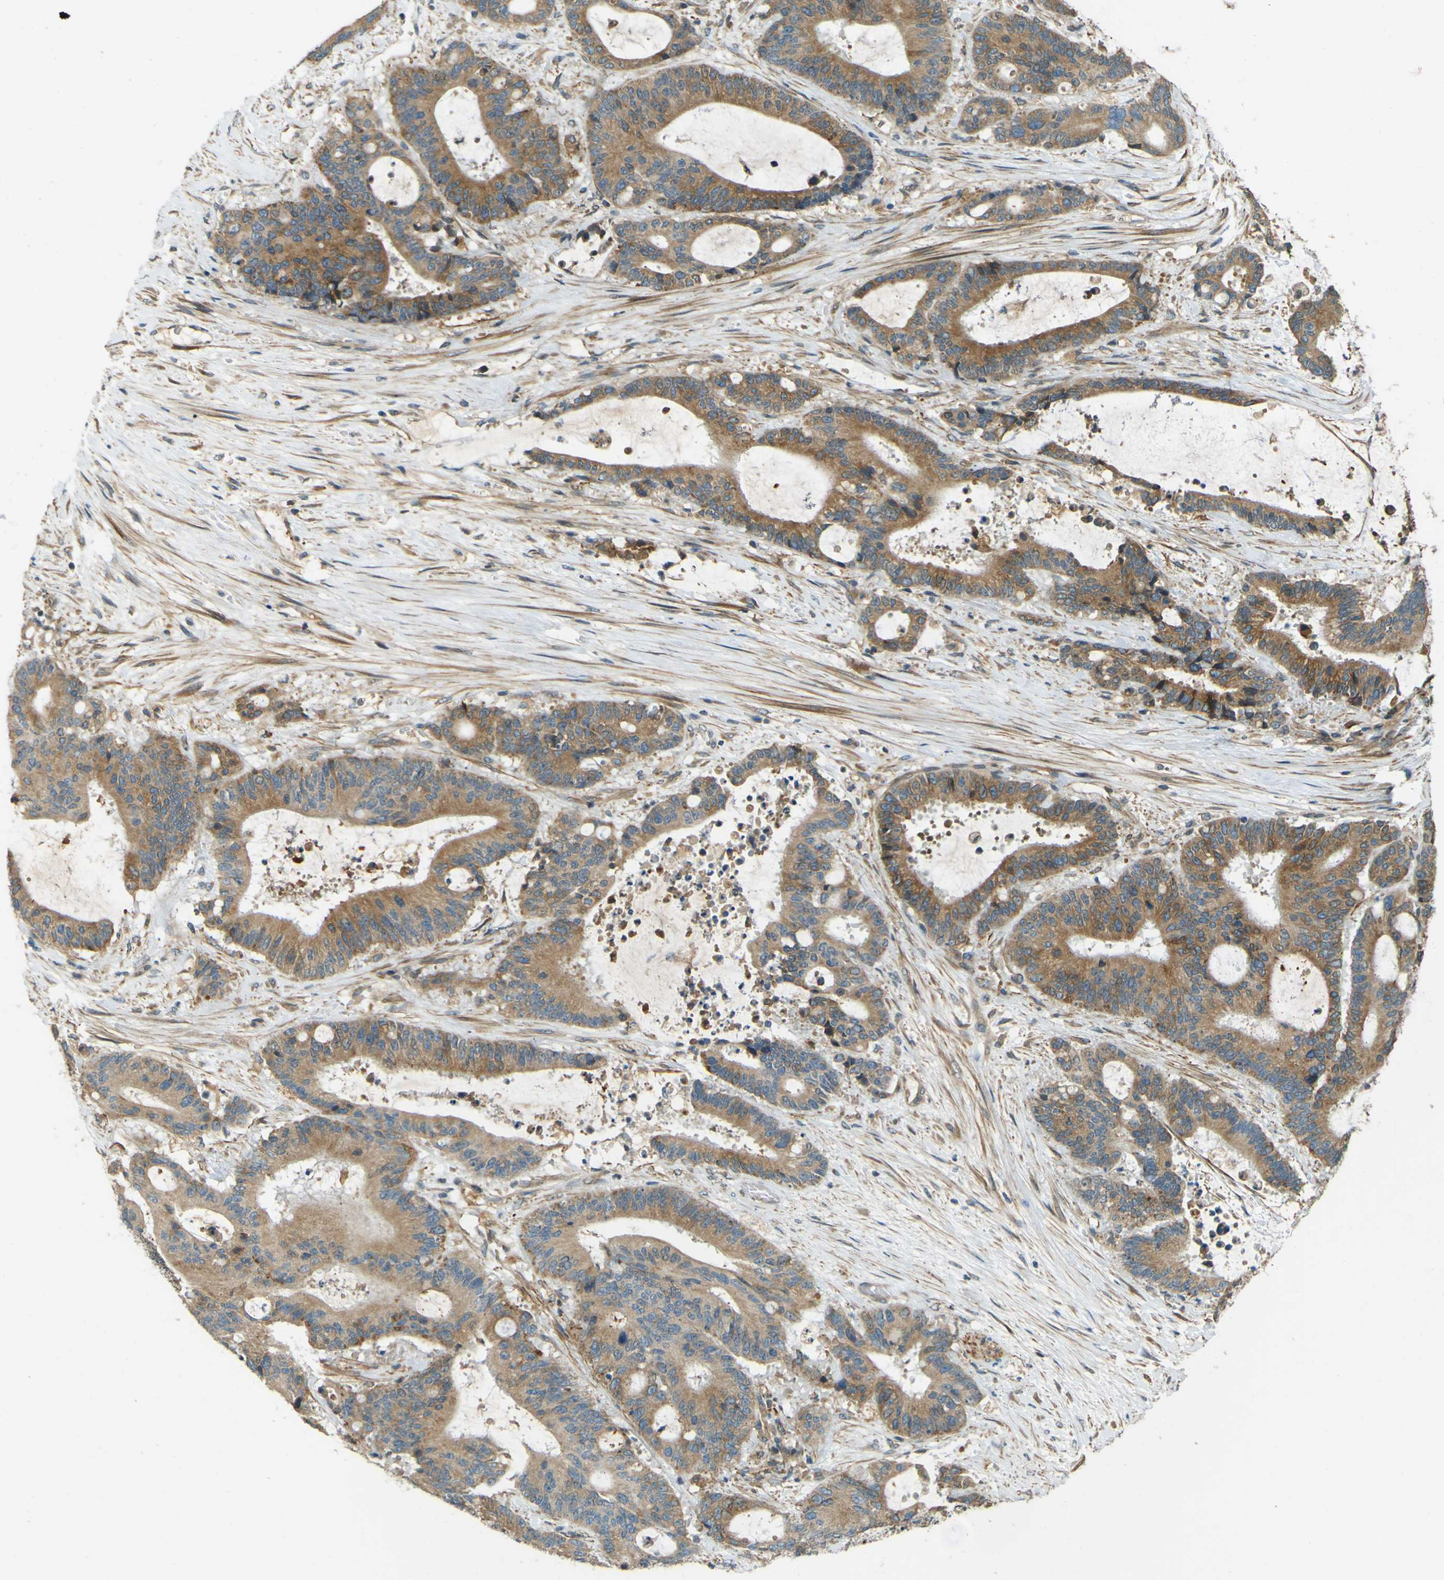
{"staining": {"intensity": "moderate", "quantity": ">75%", "location": "cytoplasmic/membranous"}, "tissue": "liver cancer", "cell_type": "Tumor cells", "image_type": "cancer", "snomed": [{"axis": "morphology", "description": "Normal tissue, NOS"}, {"axis": "morphology", "description": "Cholangiocarcinoma"}, {"axis": "topography", "description": "Liver"}, {"axis": "topography", "description": "Peripheral nerve tissue"}], "caption": "Protein staining demonstrates moderate cytoplasmic/membranous staining in approximately >75% of tumor cells in cholangiocarcinoma (liver). The staining was performed using DAB to visualize the protein expression in brown, while the nuclei were stained in blue with hematoxylin (Magnification: 20x).", "gene": "LPCAT1", "patient": {"sex": "female", "age": 73}}